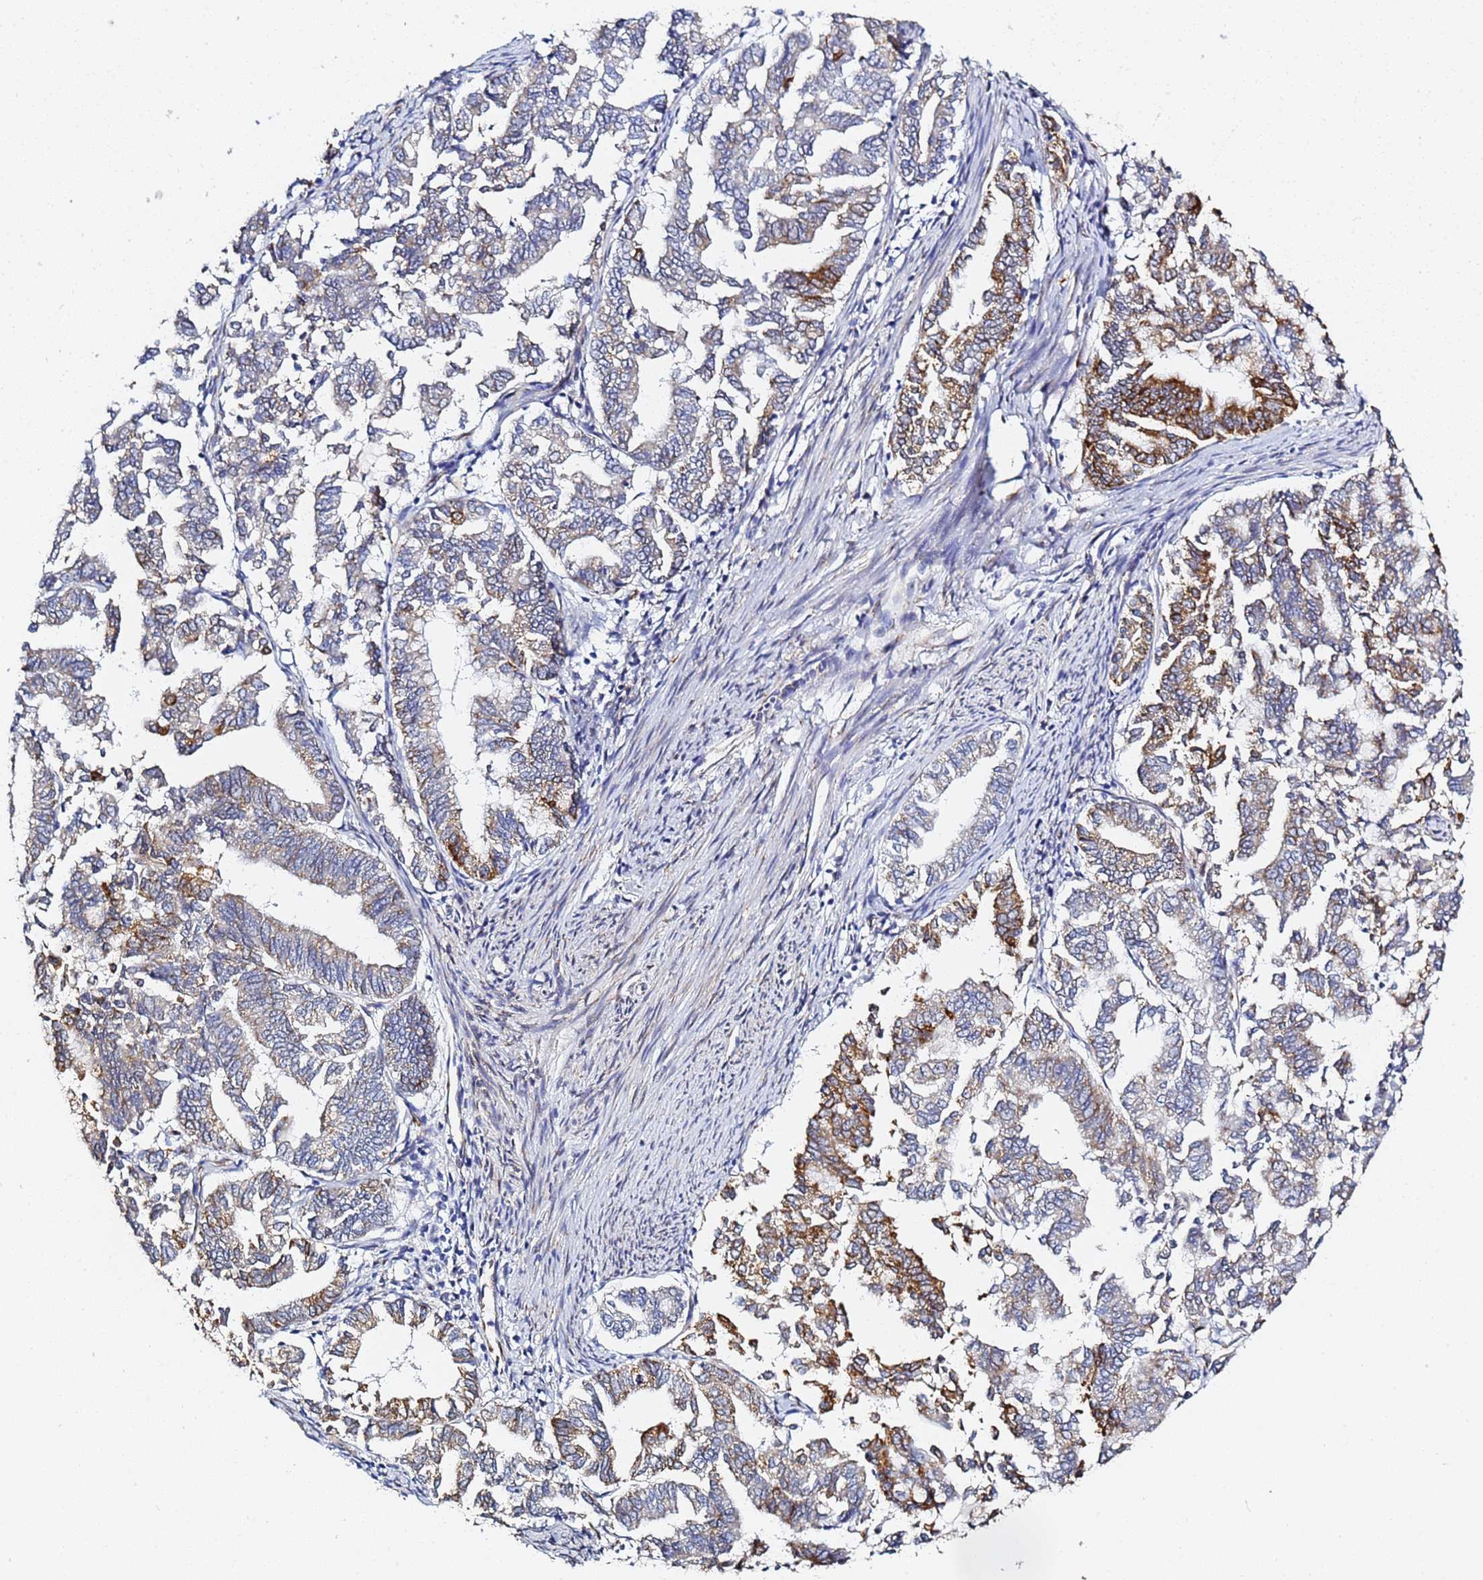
{"staining": {"intensity": "strong", "quantity": "<25%", "location": "cytoplasmic/membranous"}, "tissue": "endometrial cancer", "cell_type": "Tumor cells", "image_type": "cancer", "snomed": [{"axis": "morphology", "description": "Adenocarcinoma, NOS"}, {"axis": "topography", "description": "Endometrium"}], "caption": "Brown immunohistochemical staining in endometrial adenocarcinoma demonstrates strong cytoplasmic/membranous positivity in about <25% of tumor cells.", "gene": "GDAP2", "patient": {"sex": "female", "age": 79}}